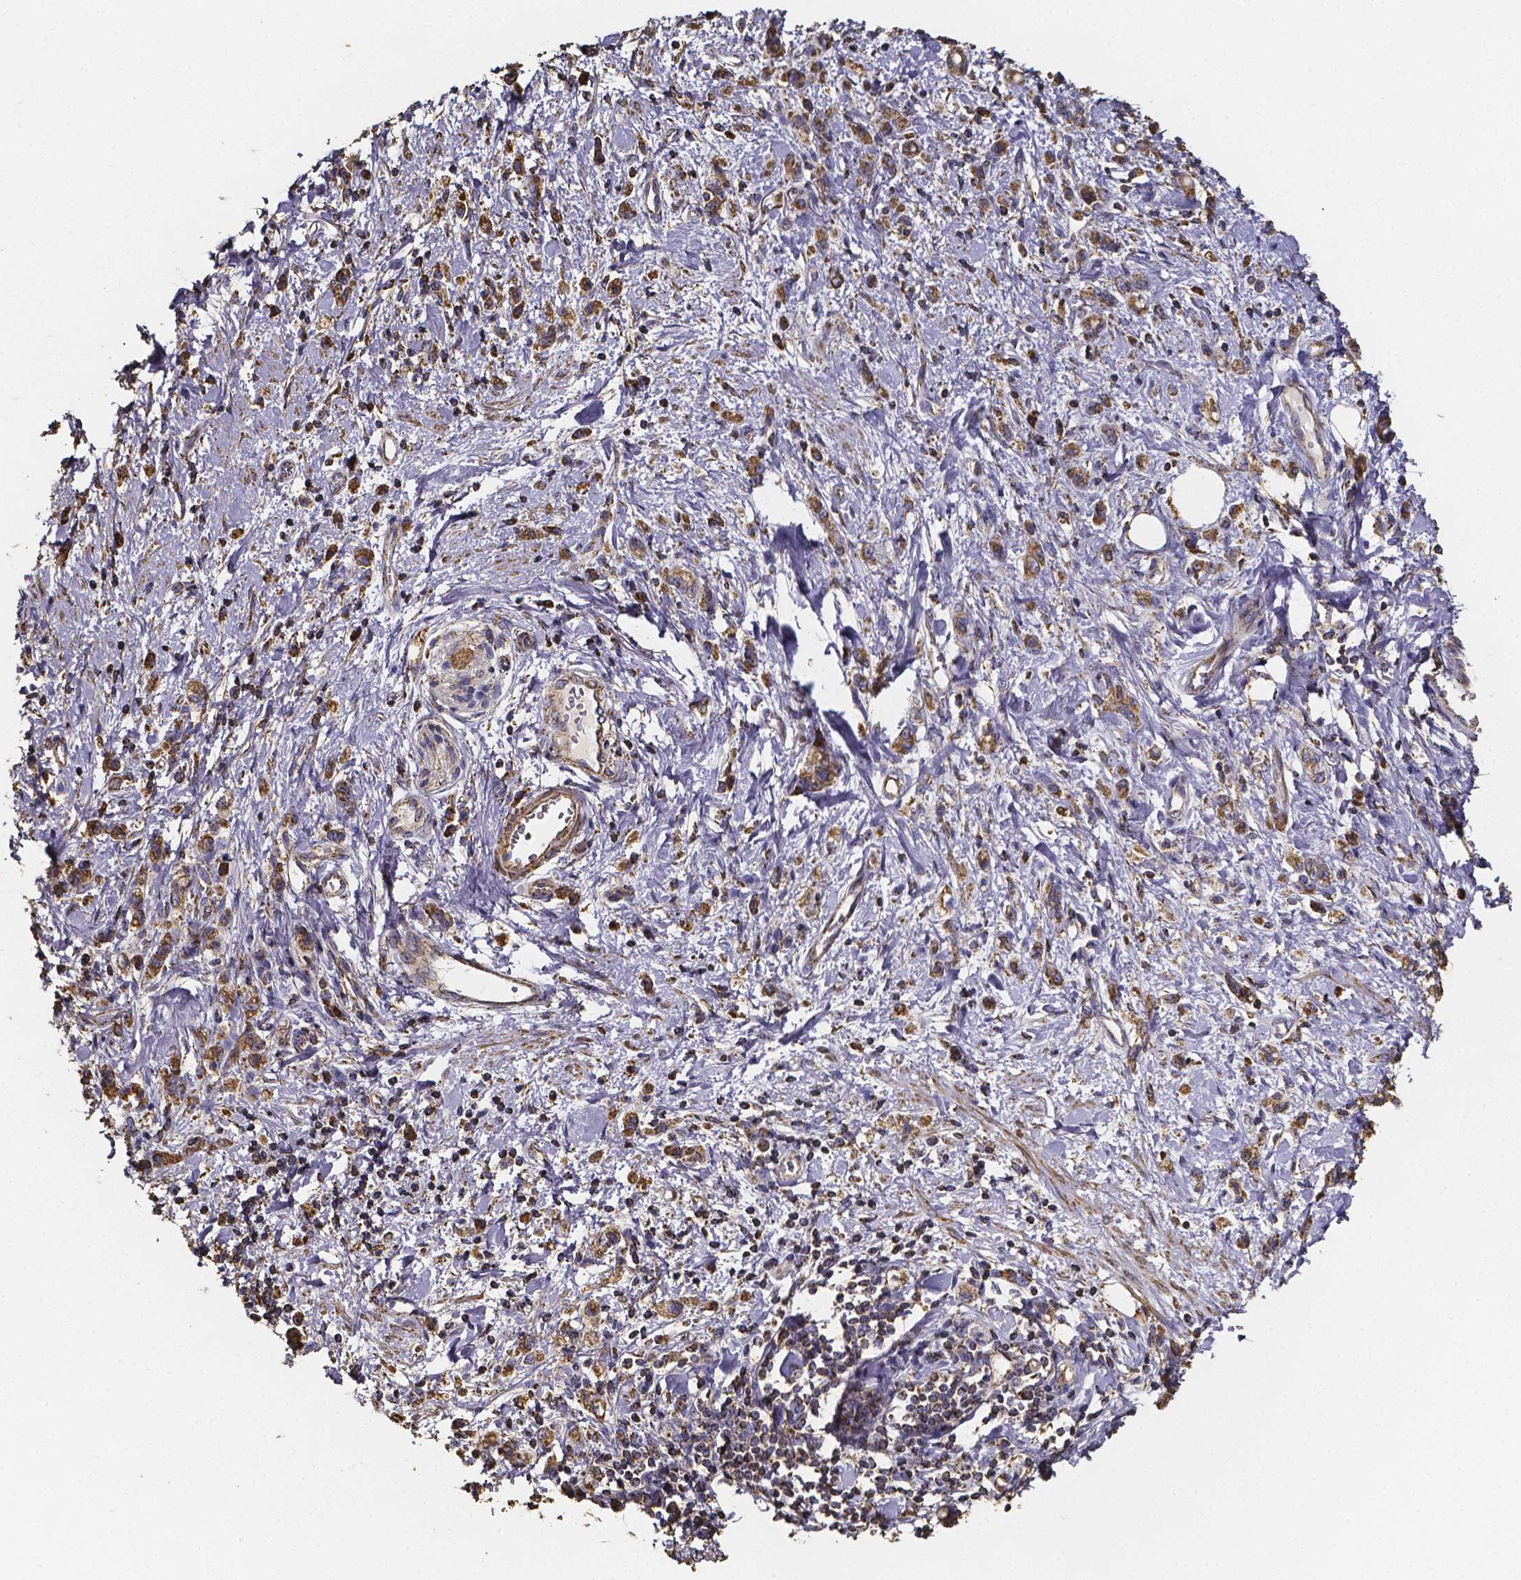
{"staining": {"intensity": "moderate", "quantity": ">75%", "location": "cytoplasmic/membranous"}, "tissue": "stomach cancer", "cell_type": "Tumor cells", "image_type": "cancer", "snomed": [{"axis": "morphology", "description": "Adenocarcinoma, NOS"}, {"axis": "topography", "description": "Stomach"}], "caption": "Adenocarcinoma (stomach) was stained to show a protein in brown. There is medium levels of moderate cytoplasmic/membranous staining in about >75% of tumor cells.", "gene": "SLC35D2", "patient": {"sex": "male", "age": 77}}